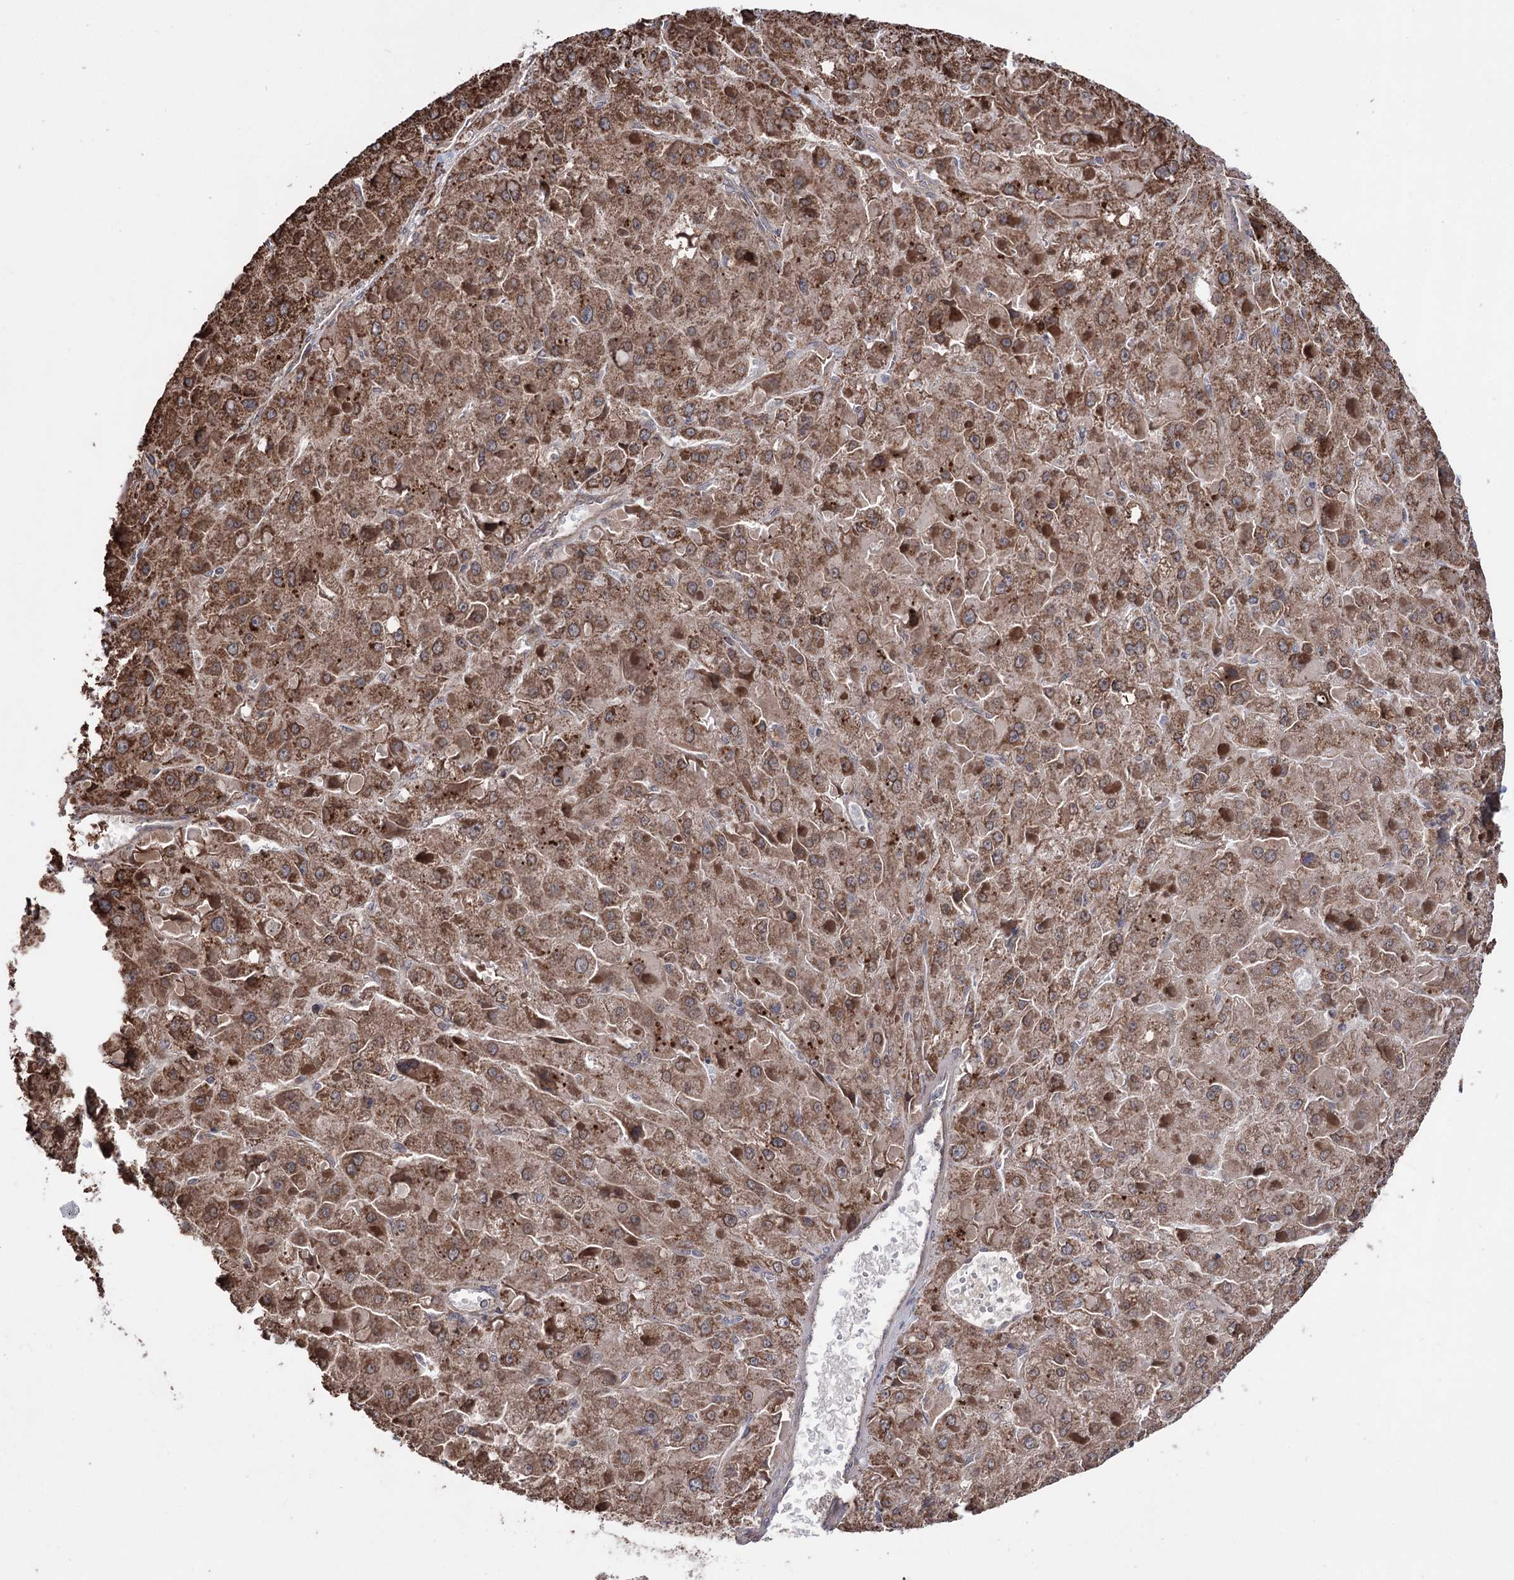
{"staining": {"intensity": "moderate", "quantity": ">75%", "location": "cytoplasmic/membranous,nuclear"}, "tissue": "liver cancer", "cell_type": "Tumor cells", "image_type": "cancer", "snomed": [{"axis": "morphology", "description": "Carcinoma, Hepatocellular, NOS"}, {"axis": "topography", "description": "Liver"}], "caption": "An IHC micrograph of neoplastic tissue is shown. Protein staining in brown shows moderate cytoplasmic/membranous and nuclear positivity in hepatocellular carcinoma (liver) within tumor cells.", "gene": "CREB3L4", "patient": {"sex": "female", "age": 73}}